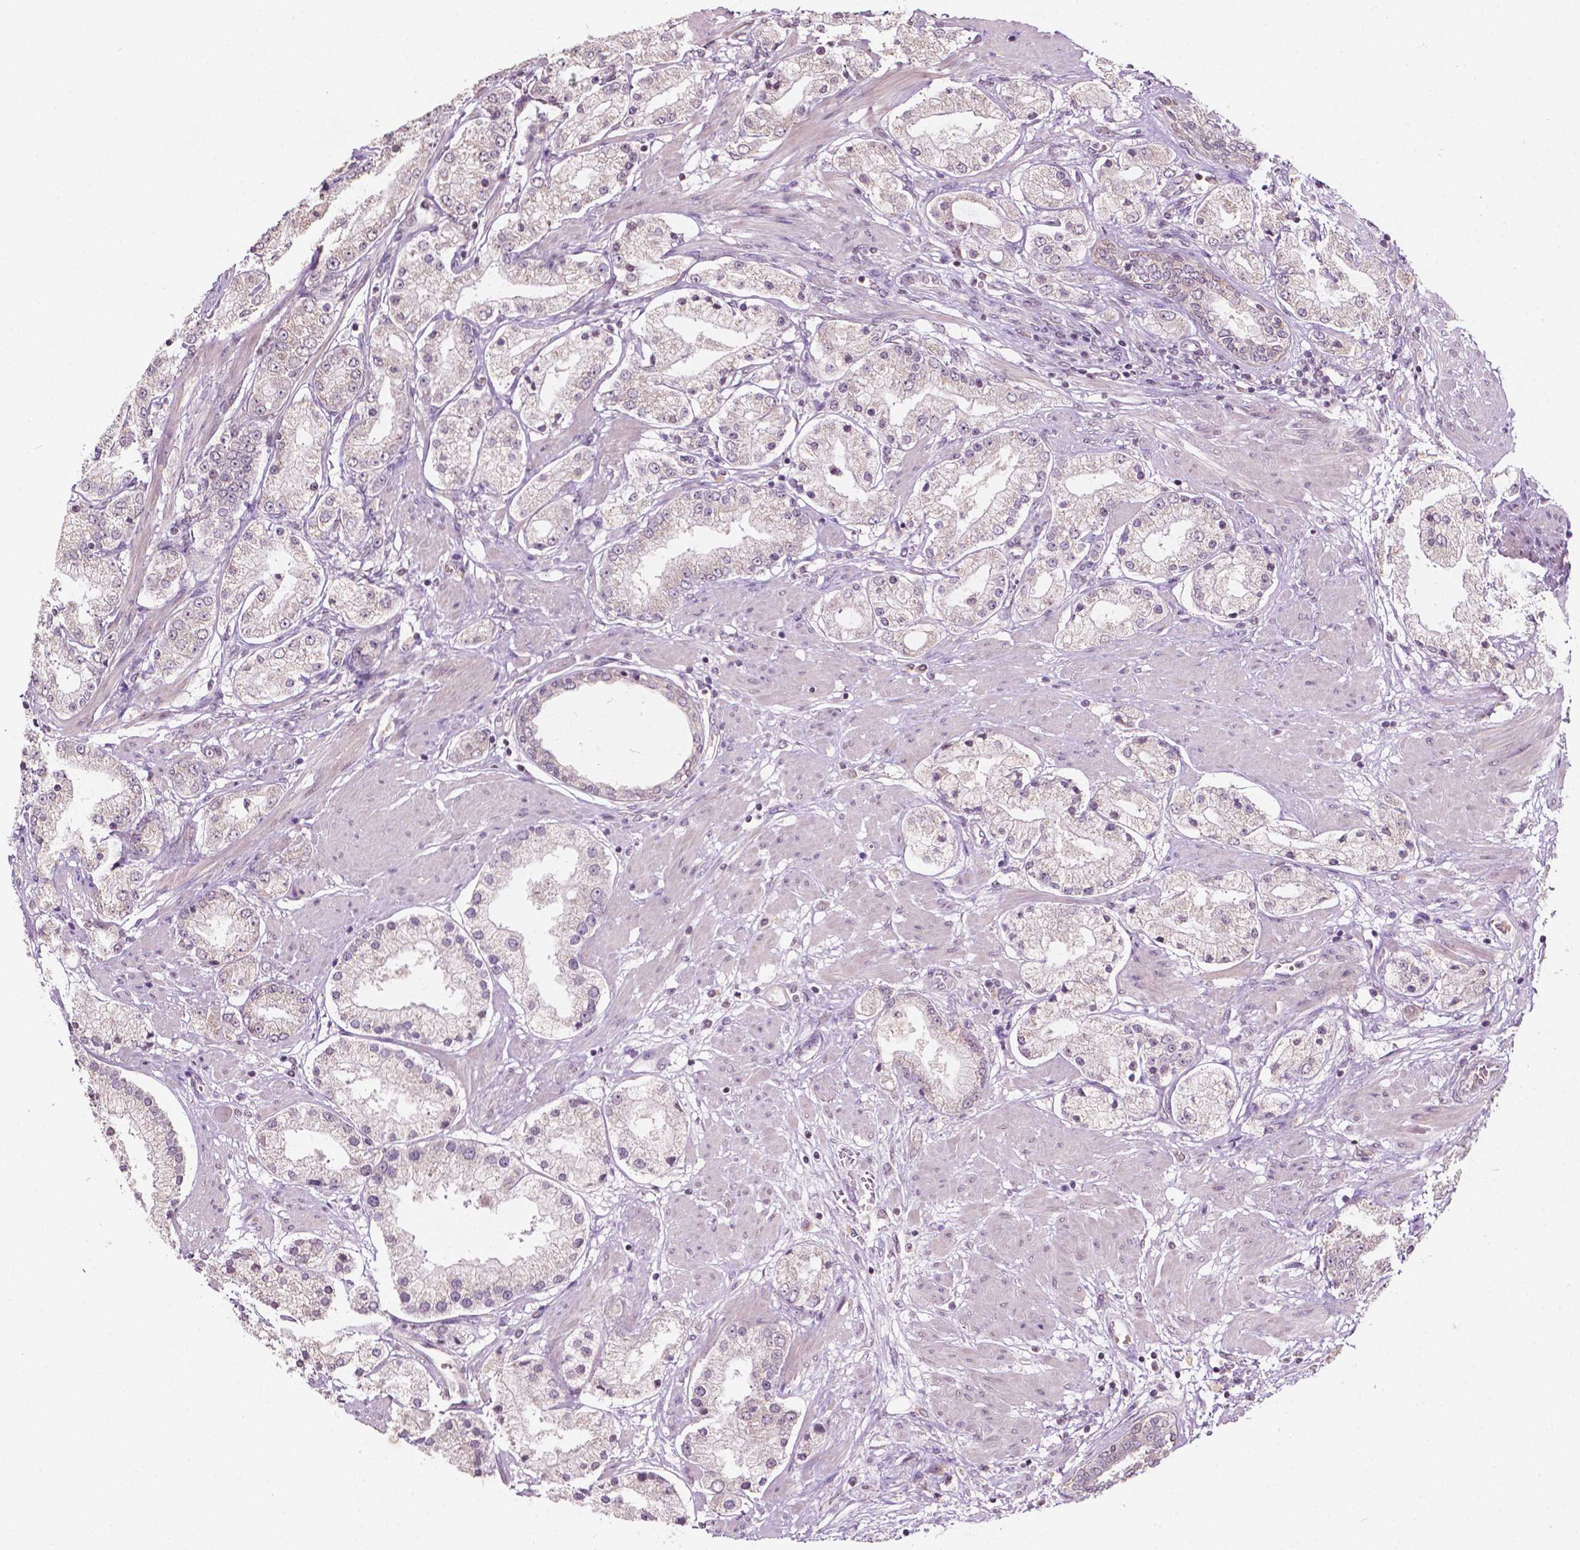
{"staining": {"intensity": "negative", "quantity": "none", "location": "none"}, "tissue": "prostate cancer", "cell_type": "Tumor cells", "image_type": "cancer", "snomed": [{"axis": "morphology", "description": "Adenocarcinoma, High grade"}, {"axis": "topography", "description": "Prostate"}], "caption": "This is an IHC photomicrograph of human prostate cancer. There is no positivity in tumor cells.", "gene": "NOS1AP", "patient": {"sex": "male", "age": 67}}